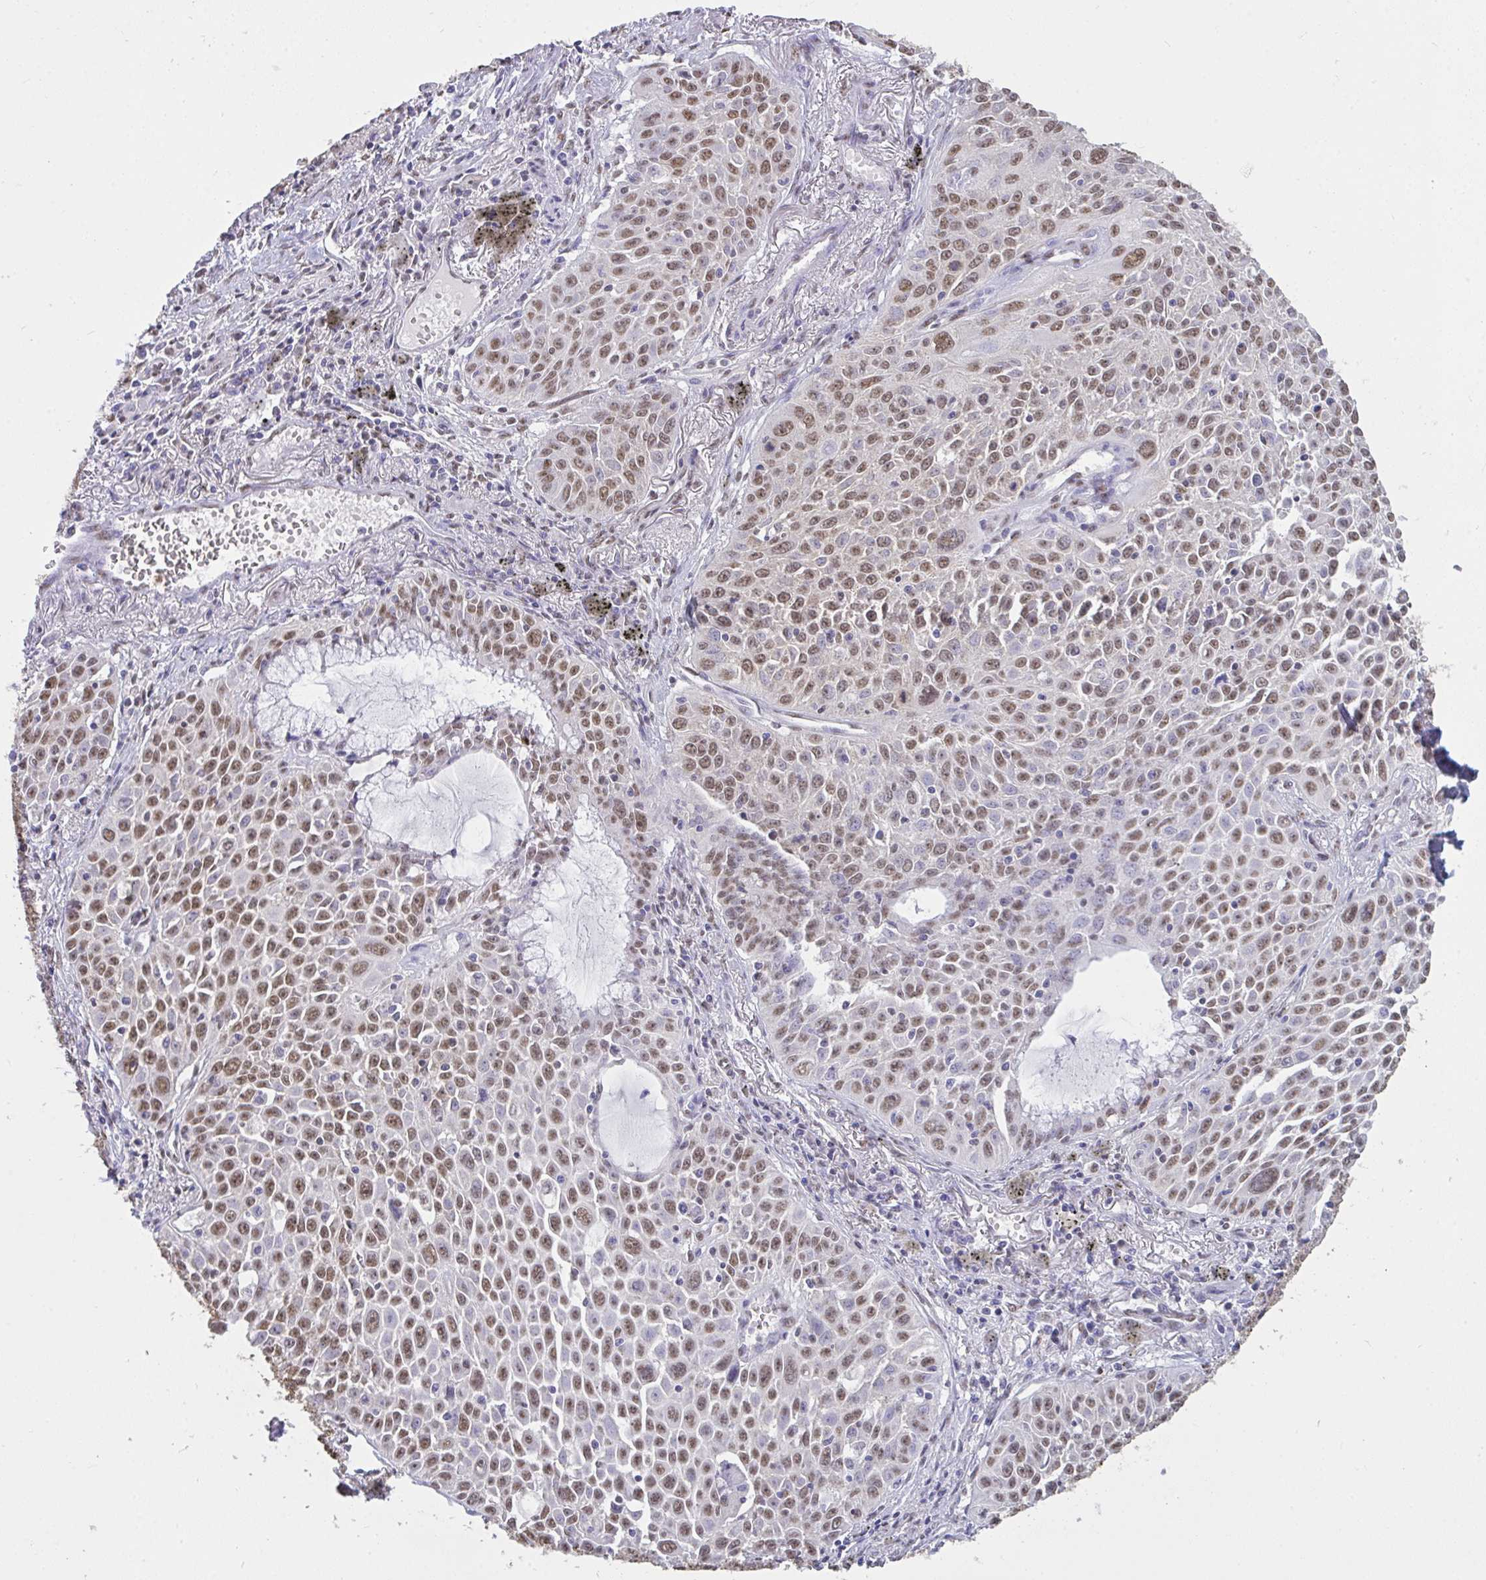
{"staining": {"intensity": "moderate", "quantity": ">75%", "location": "nuclear"}, "tissue": "lung cancer", "cell_type": "Tumor cells", "image_type": "cancer", "snomed": [{"axis": "morphology", "description": "Squamous cell carcinoma, NOS"}, {"axis": "morphology", "description": "Squamous cell carcinoma, metastatic, NOS"}, {"axis": "topography", "description": "Lymph node"}, {"axis": "topography", "description": "Lung"}], "caption": "This is a micrograph of immunohistochemistry staining of lung metastatic squamous cell carcinoma, which shows moderate positivity in the nuclear of tumor cells.", "gene": "SEMA6B", "patient": {"sex": "female", "age": 62}}